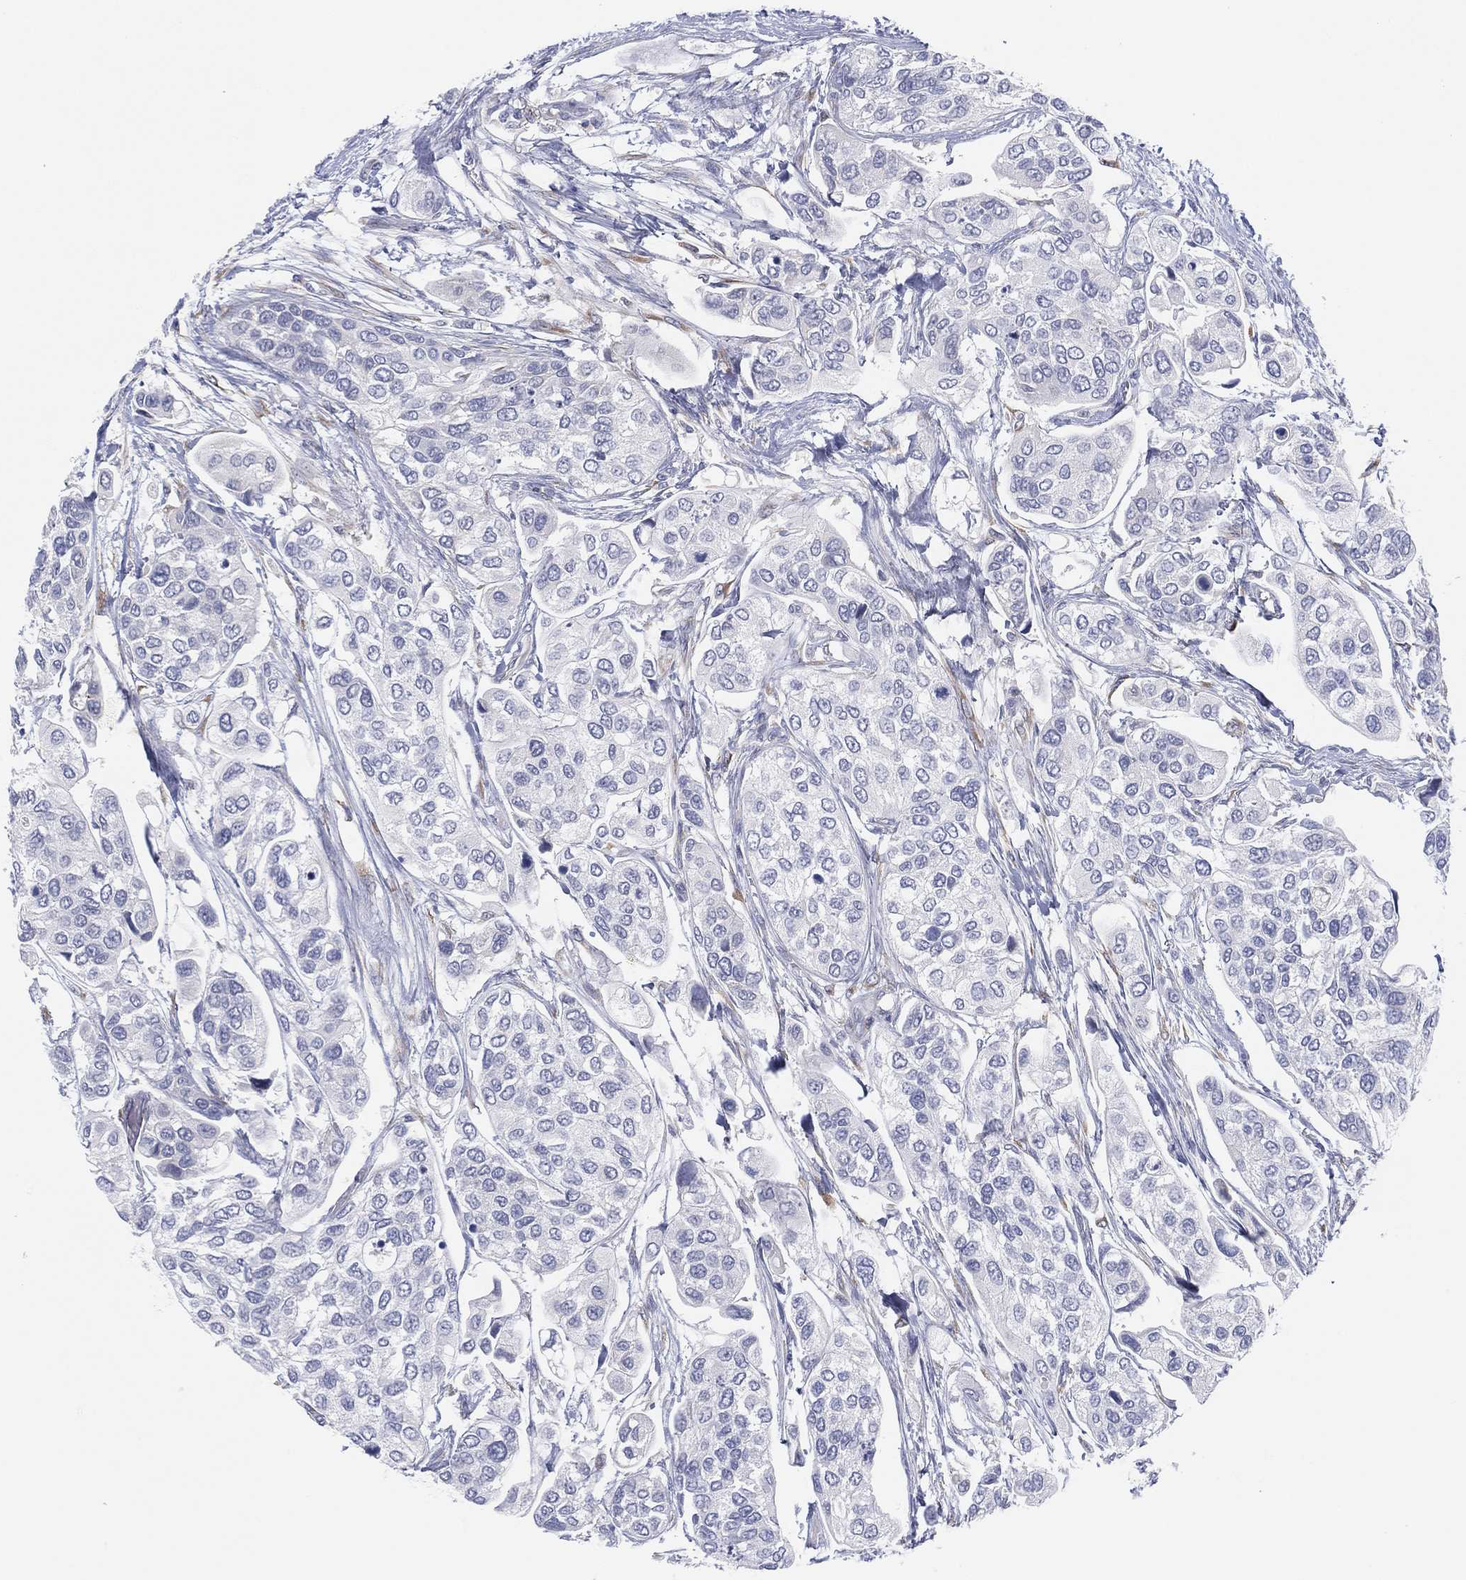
{"staining": {"intensity": "negative", "quantity": "none", "location": "none"}, "tissue": "urothelial cancer", "cell_type": "Tumor cells", "image_type": "cancer", "snomed": [{"axis": "morphology", "description": "Urothelial carcinoma, High grade"}, {"axis": "topography", "description": "Urinary bladder"}], "caption": "Immunohistochemistry photomicrograph of urothelial cancer stained for a protein (brown), which exhibits no staining in tumor cells.", "gene": "MLF1", "patient": {"sex": "male", "age": 77}}